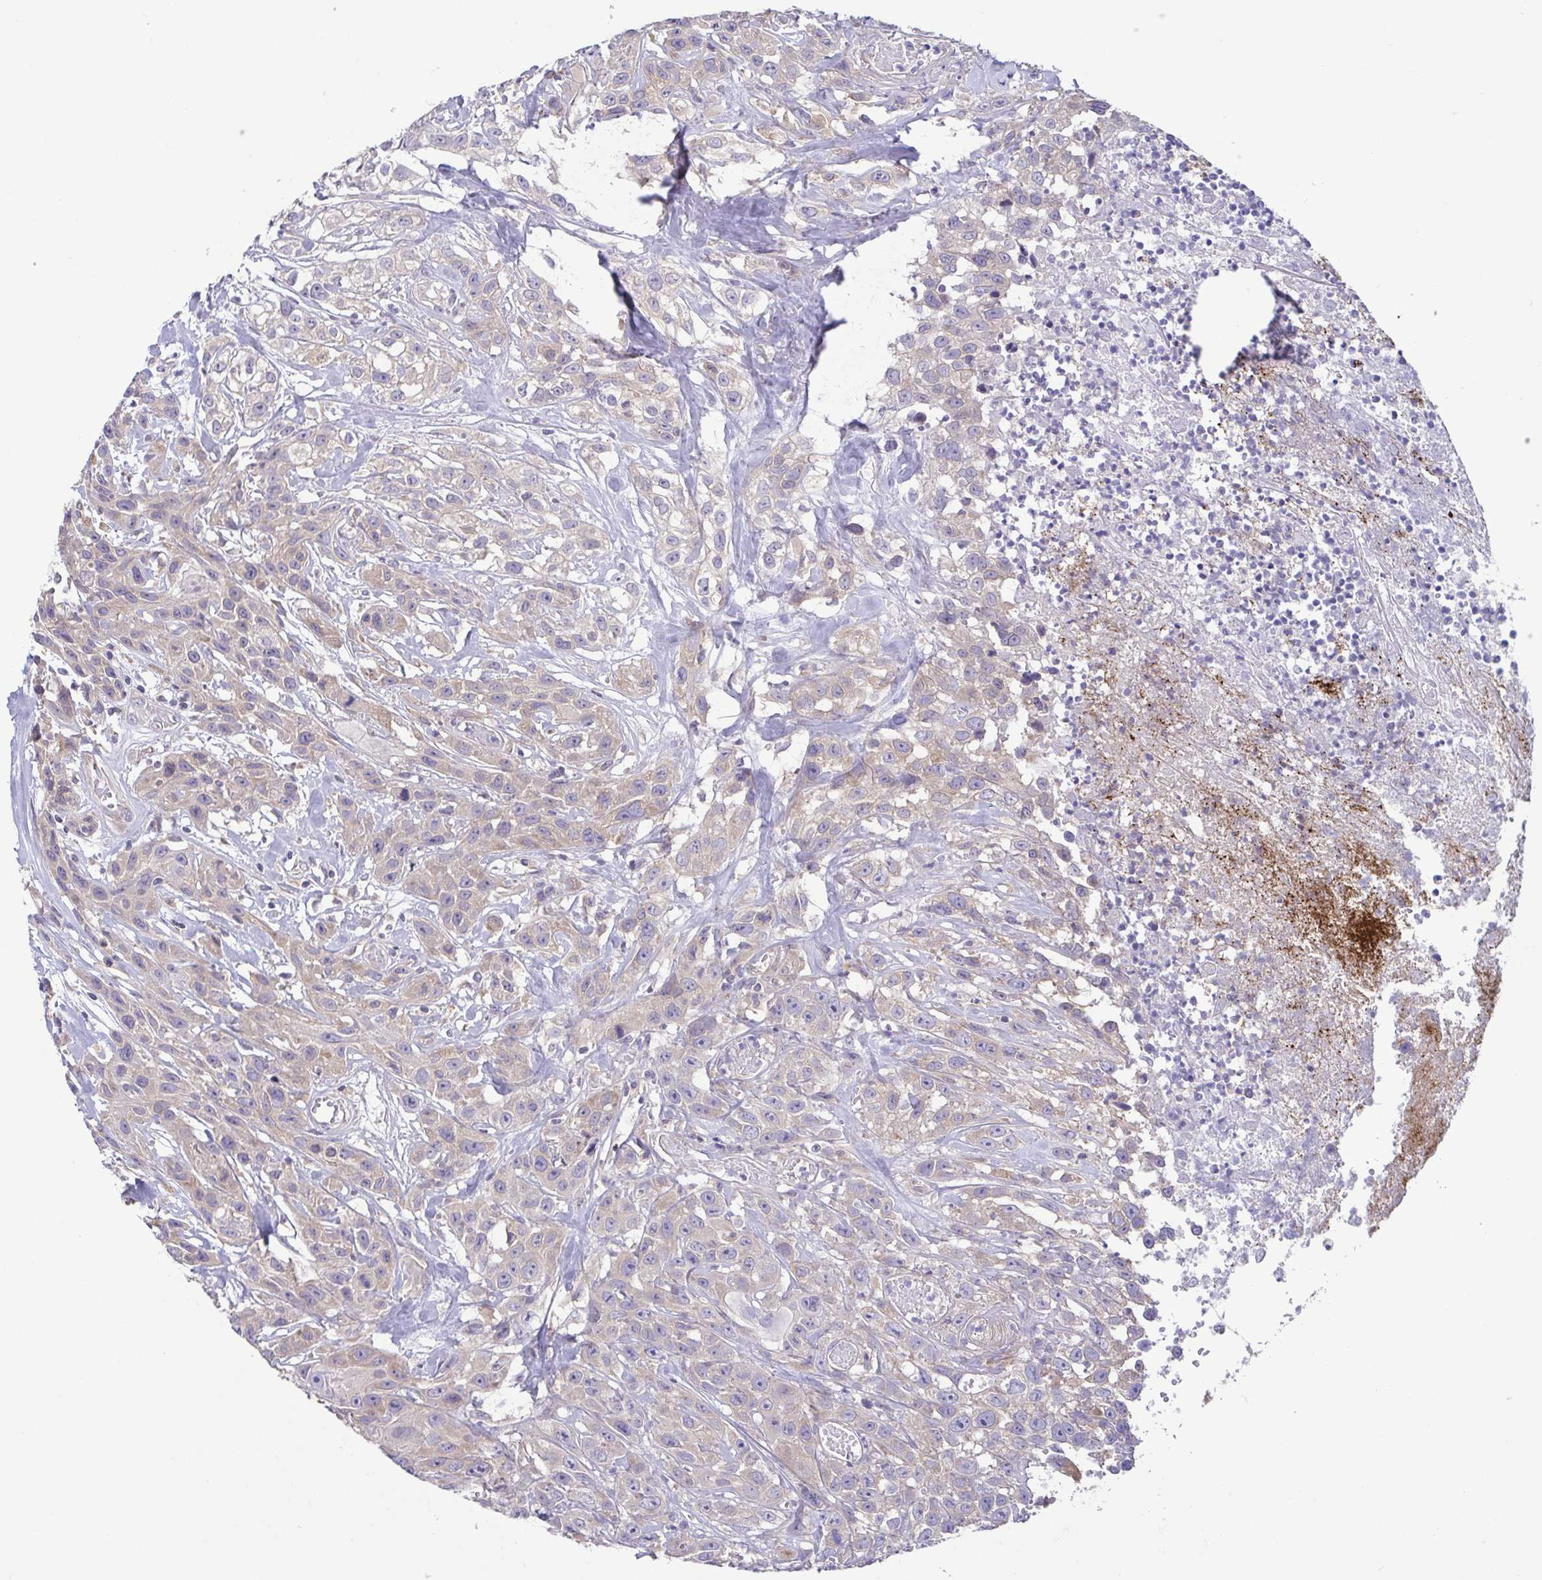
{"staining": {"intensity": "weak", "quantity": ">75%", "location": "cytoplasmic/membranous"}, "tissue": "head and neck cancer", "cell_type": "Tumor cells", "image_type": "cancer", "snomed": [{"axis": "morphology", "description": "Squamous cell carcinoma, NOS"}, {"axis": "topography", "description": "Head-Neck"}], "caption": "This image exhibits immunohistochemistry staining of human head and neck cancer (squamous cell carcinoma), with low weak cytoplasmic/membranous positivity in approximately >75% of tumor cells.", "gene": "LMF2", "patient": {"sex": "male", "age": 57}}